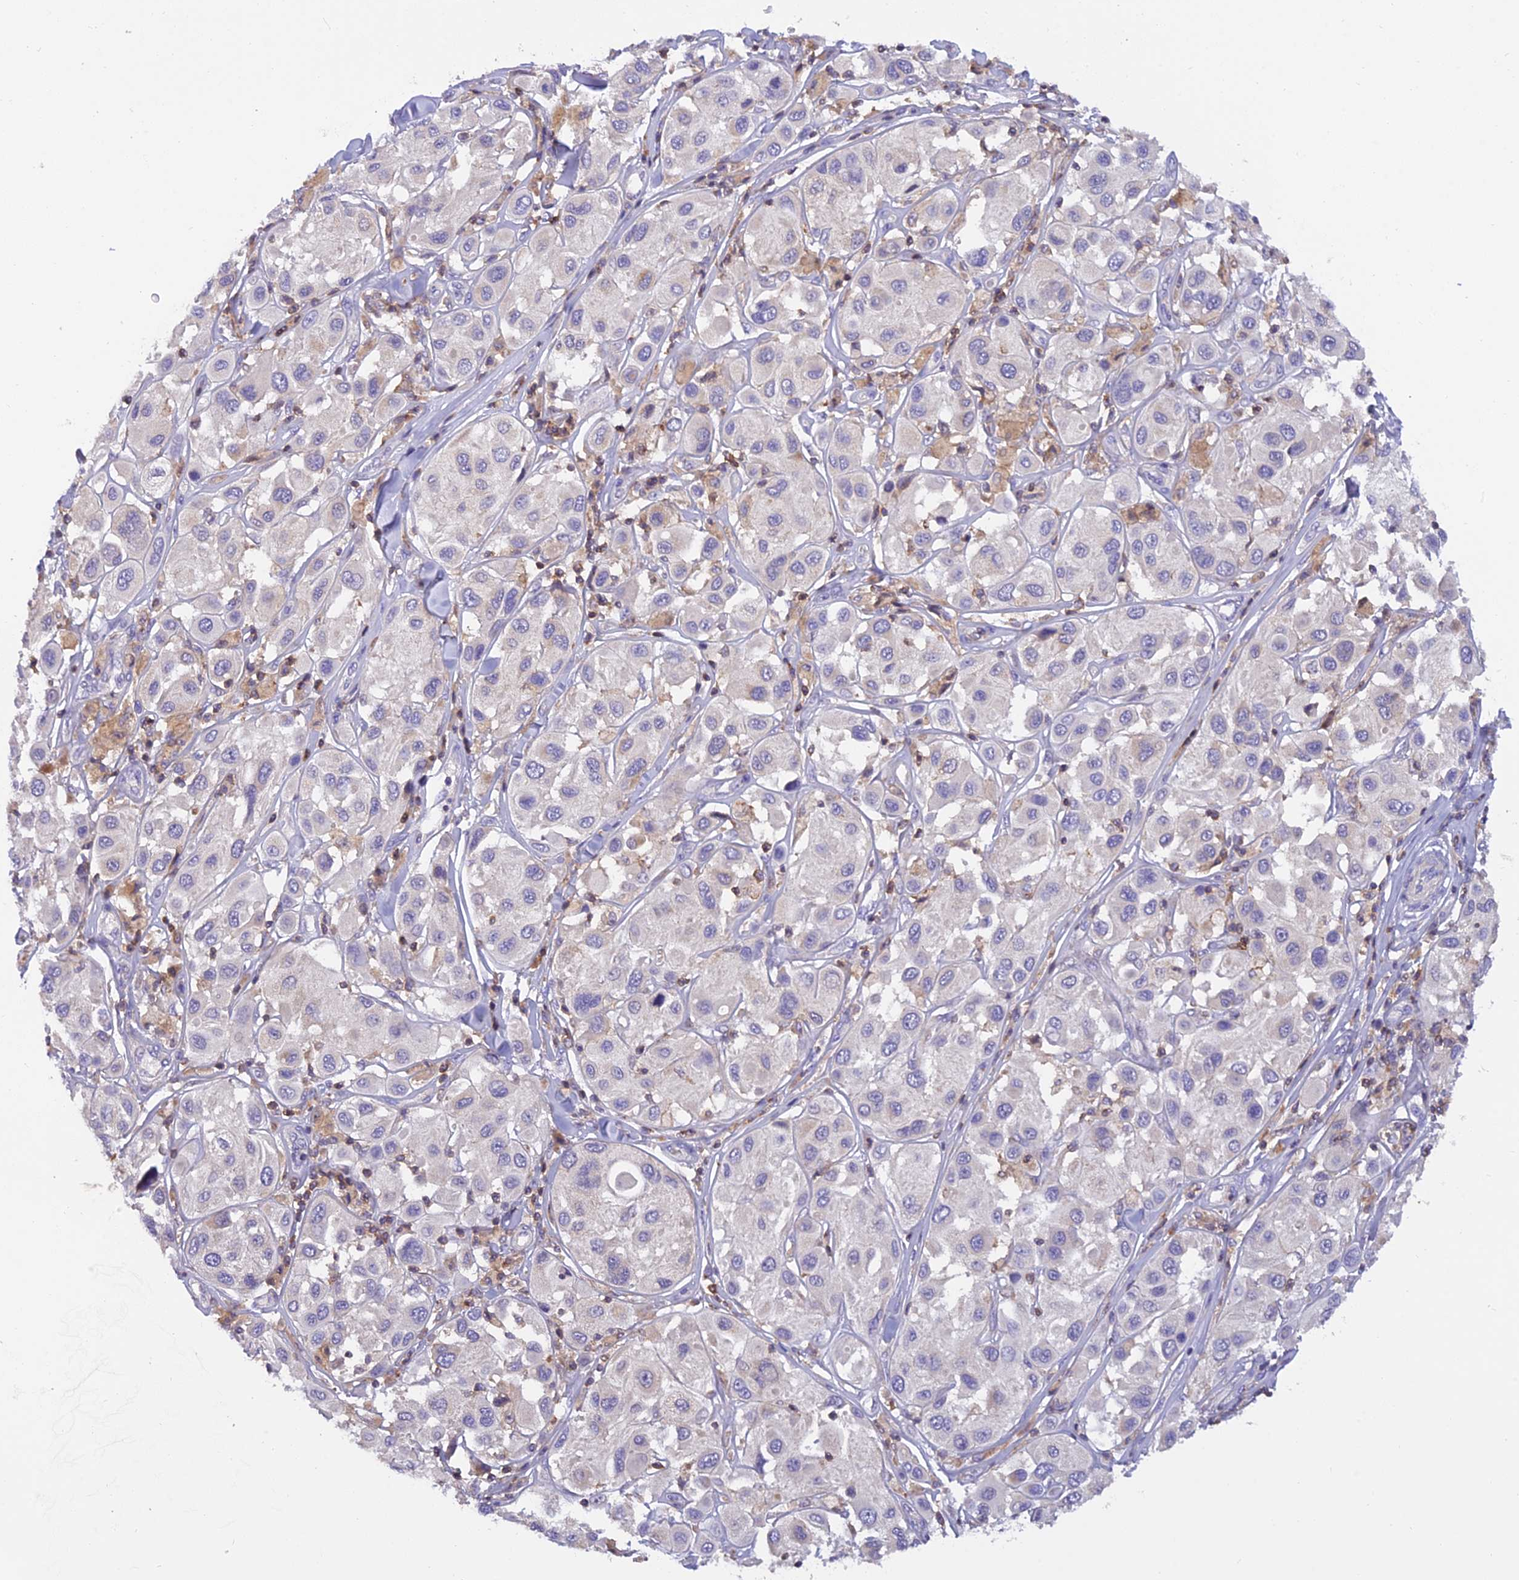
{"staining": {"intensity": "negative", "quantity": "none", "location": "none"}, "tissue": "melanoma", "cell_type": "Tumor cells", "image_type": "cancer", "snomed": [{"axis": "morphology", "description": "Malignant melanoma, Metastatic site"}, {"axis": "topography", "description": "Skin"}], "caption": "Photomicrograph shows no significant protein expression in tumor cells of melanoma. (DAB (3,3'-diaminobenzidine) IHC with hematoxylin counter stain).", "gene": "LPXN", "patient": {"sex": "male", "age": 41}}